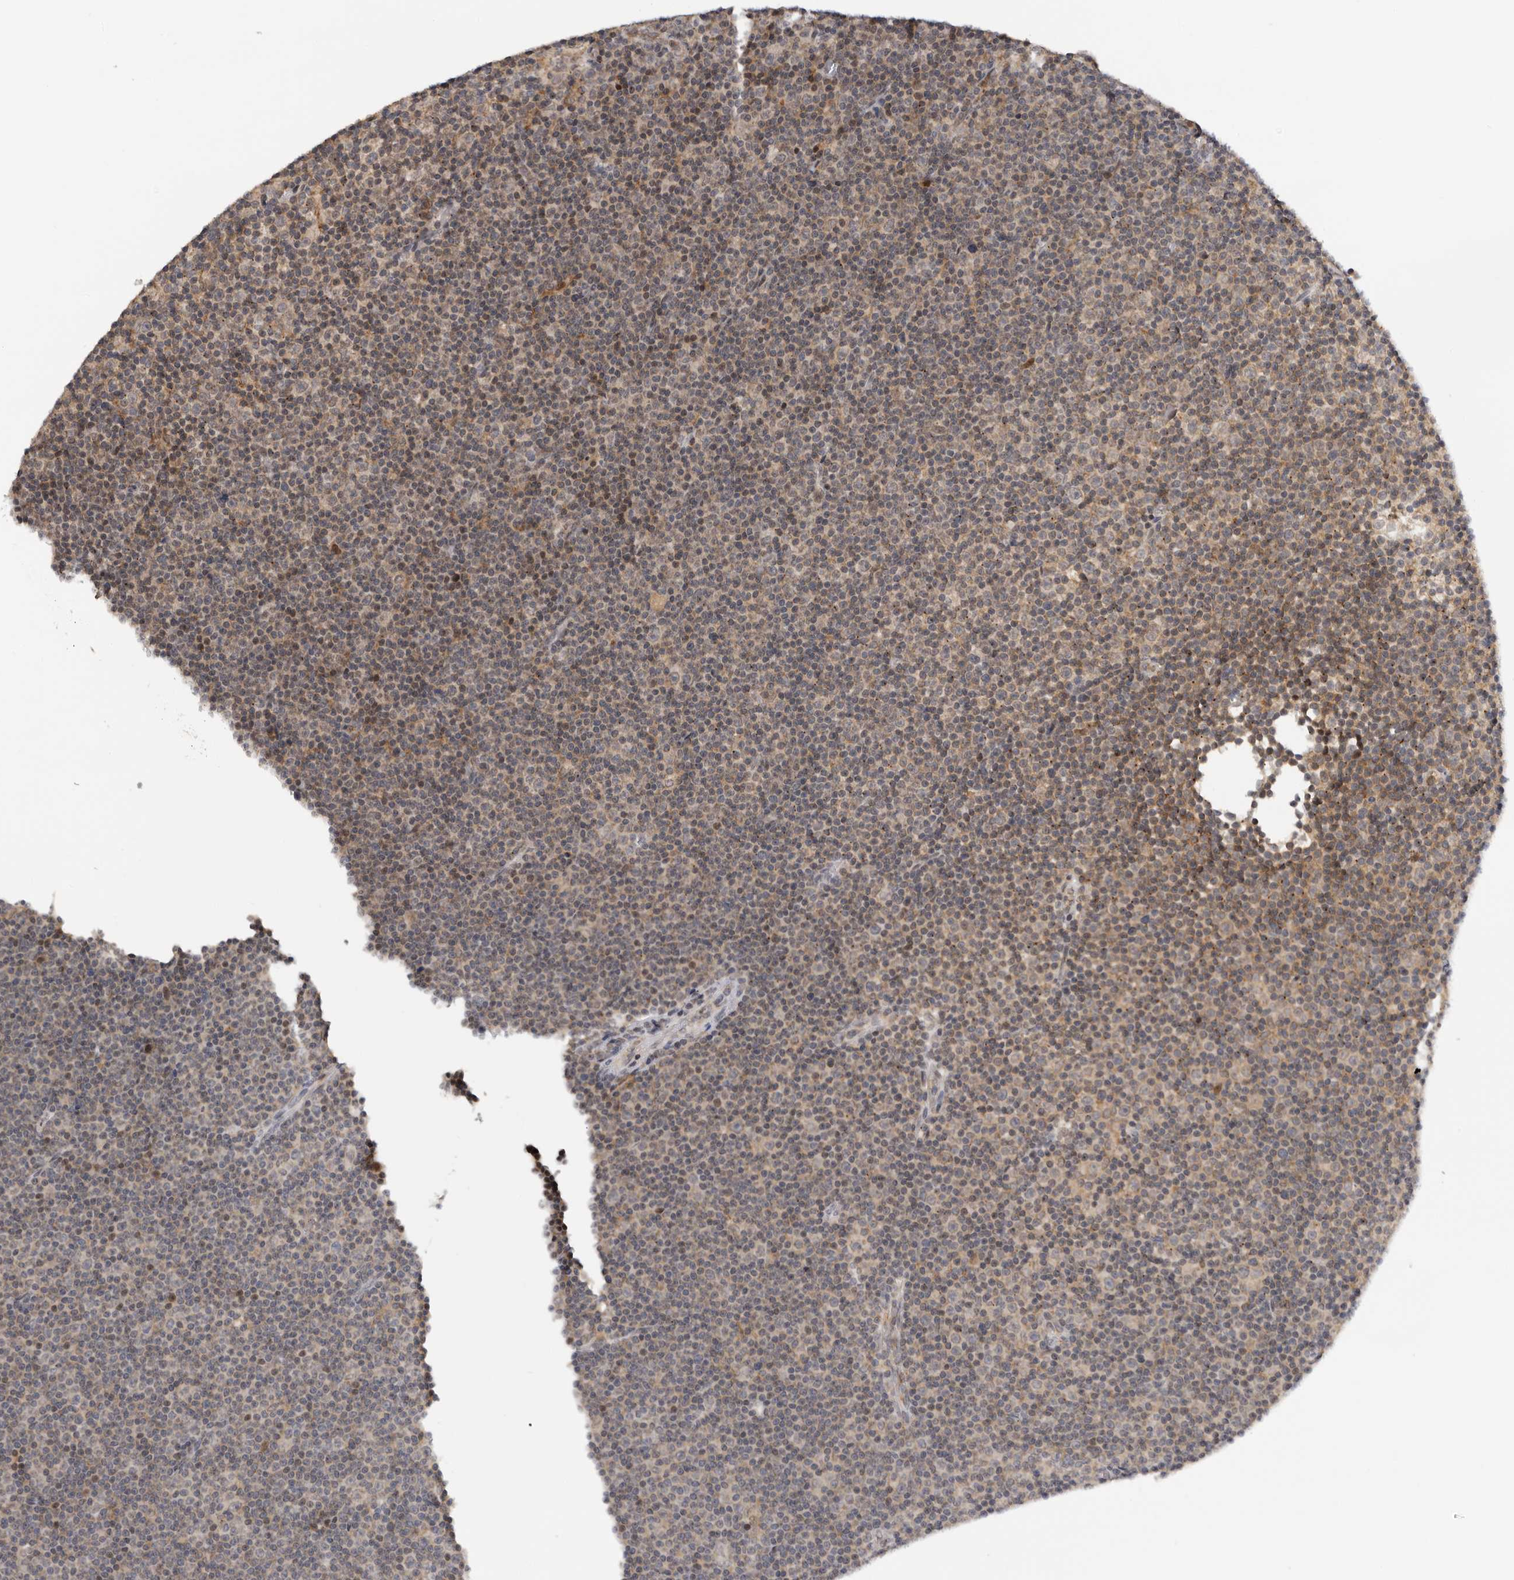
{"staining": {"intensity": "weak", "quantity": "<25%", "location": "cytoplasmic/membranous"}, "tissue": "lymphoma", "cell_type": "Tumor cells", "image_type": "cancer", "snomed": [{"axis": "morphology", "description": "Malignant lymphoma, non-Hodgkin's type, Low grade"}, {"axis": "topography", "description": "Lymph node"}], "caption": "Immunohistochemistry (IHC) image of human lymphoma stained for a protein (brown), which reveals no positivity in tumor cells.", "gene": "KIF2B", "patient": {"sex": "female", "age": 67}}